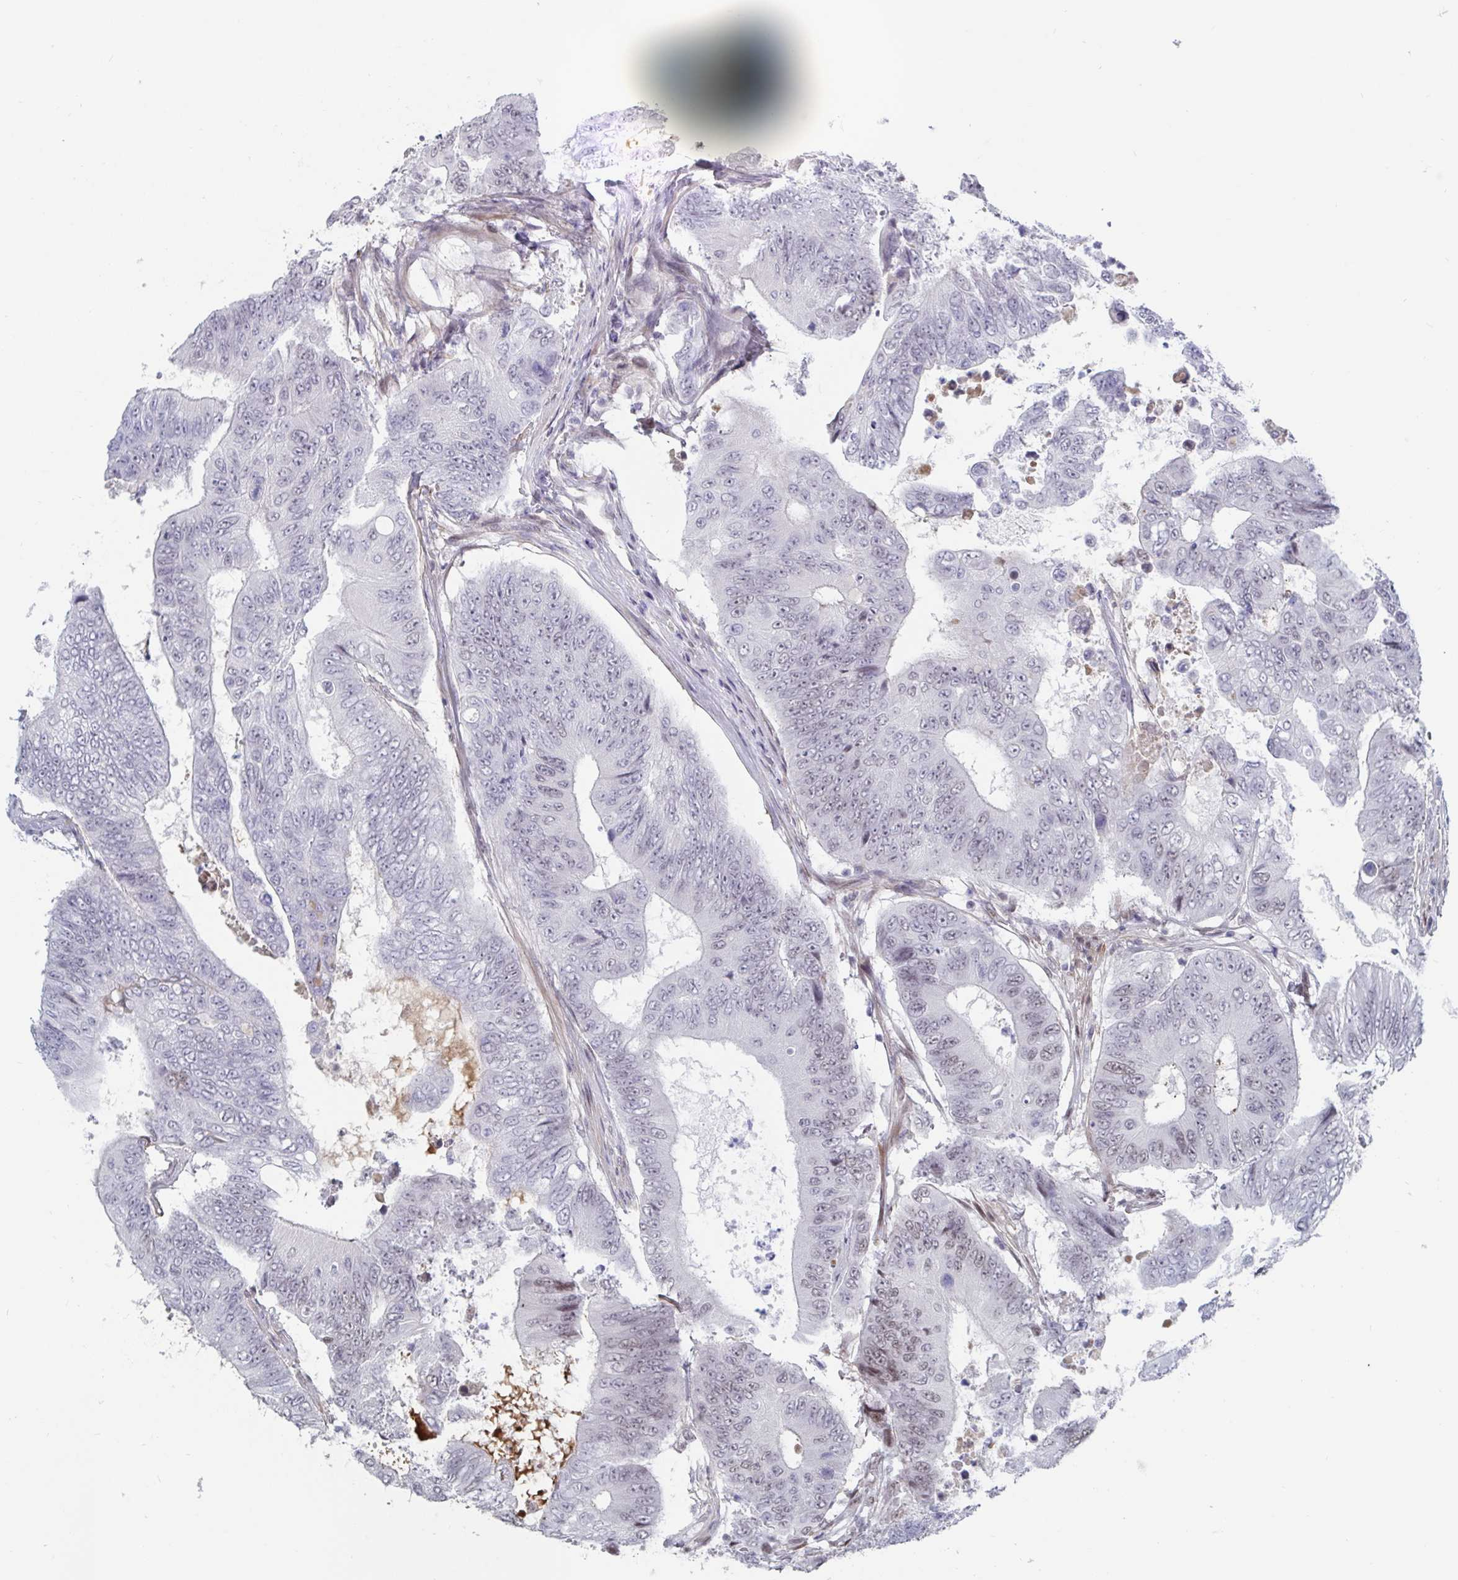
{"staining": {"intensity": "weak", "quantity": "25%-75%", "location": "nuclear"}, "tissue": "colorectal cancer", "cell_type": "Tumor cells", "image_type": "cancer", "snomed": [{"axis": "morphology", "description": "Adenocarcinoma, NOS"}, {"axis": "topography", "description": "Colon"}], "caption": "Colorectal cancer stained with IHC shows weak nuclear expression in approximately 25%-75% of tumor cells. (brown staining indicates protein expression, while blue staining denotes nuclei).", "gene": "BCL7B", "patient": {"sex": "female", "age": 48}}